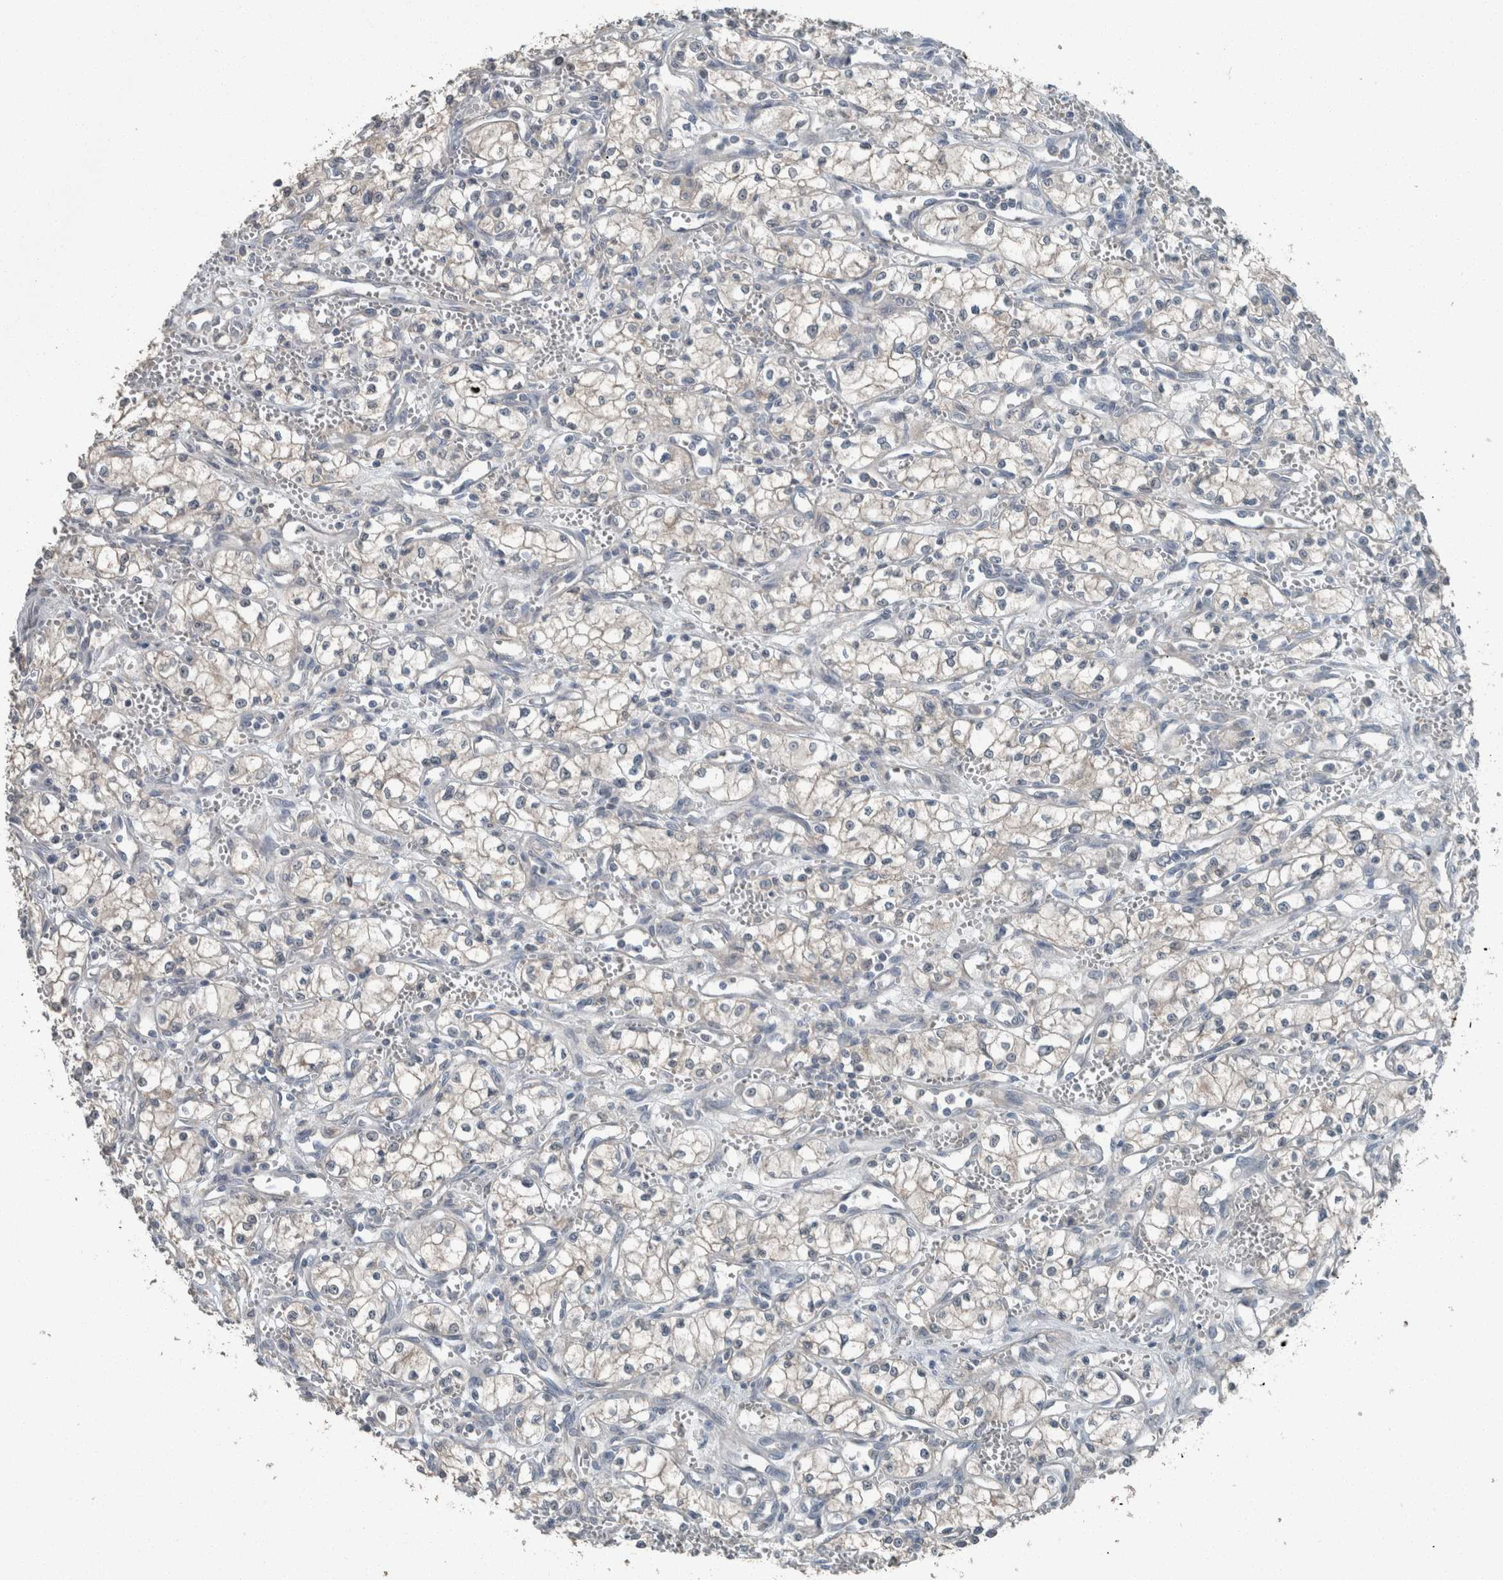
{"staining": {"intensity": "negative", "quantity": "none", "location": "none"}, "tissue": "renal cancer", "cell_type": "Tumor cells", "image_type": "cancer", "snomed": [{"axis": "morphology", "description": "Adenocarcinoma, NOS"}, {"axis": "topography", "description": "Kidney"}], "caption": "Immunohistochemistry photomicrograph of human renal cancer (adenocarcinoma) stained for a protein (brown), which exhibits no expression in tumor cells.", "gene": "KNTC1", "patient": {"sex": "male", "age": 59}}